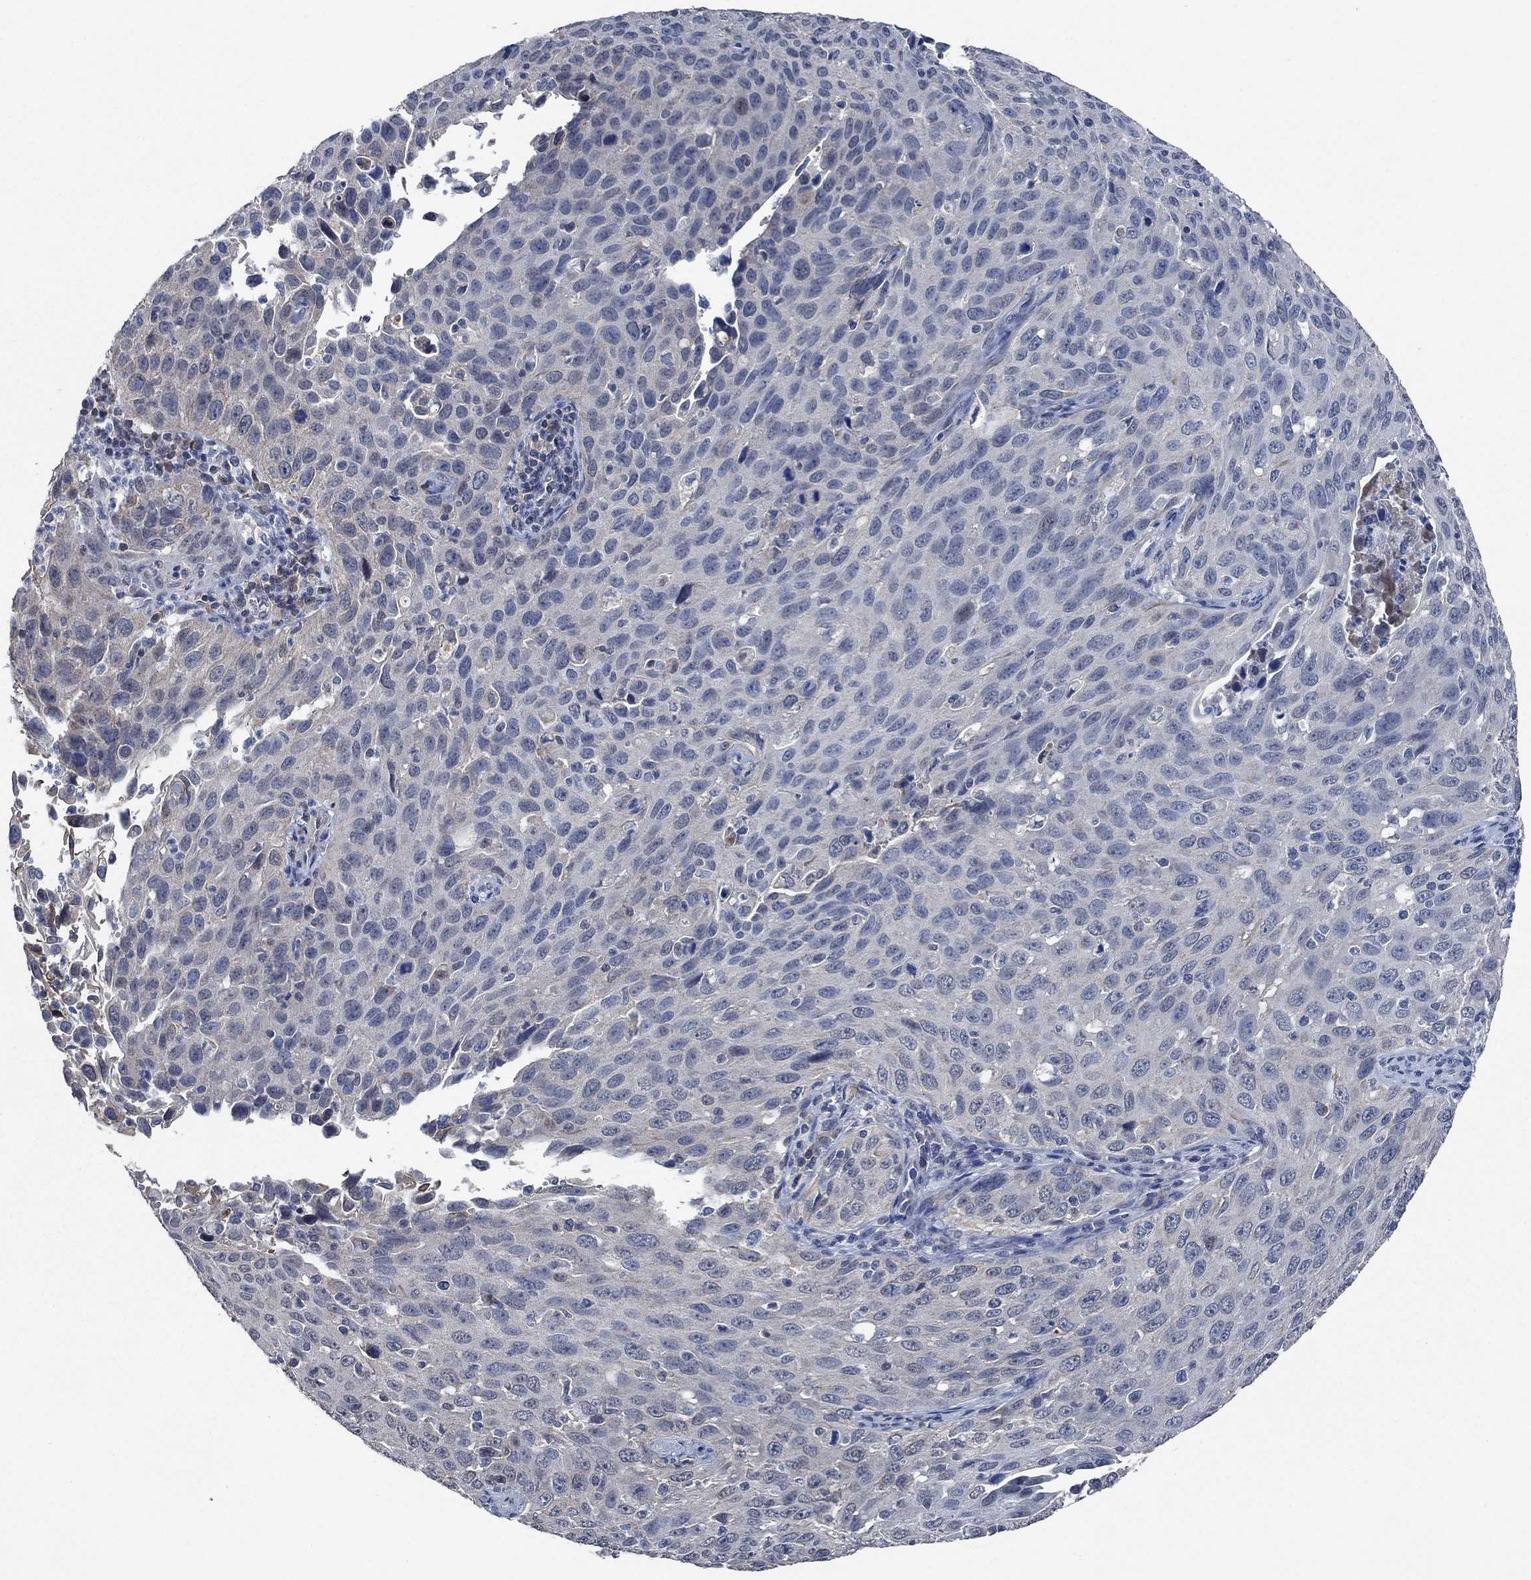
{"staining": {"intensity": "negative", "quantity": "none", "location": "none"}, "tissue": "cervical cancer", "cell_type": "Tumor cells", "image_type": "cancer", "snomed": [{"axis": "morphology", "description": "Squamous cell carcinoma, NOS"}, {"axis": "topography", "description": "Cervix"}], "caption": "A high-resolution histopathology image shows IHC staining of squamous cell carcinoma (cervical), which reveals no significant staining in tumor cells.", "gene": "OBSCN", "patient": {"sex": "female", "age": 26}}